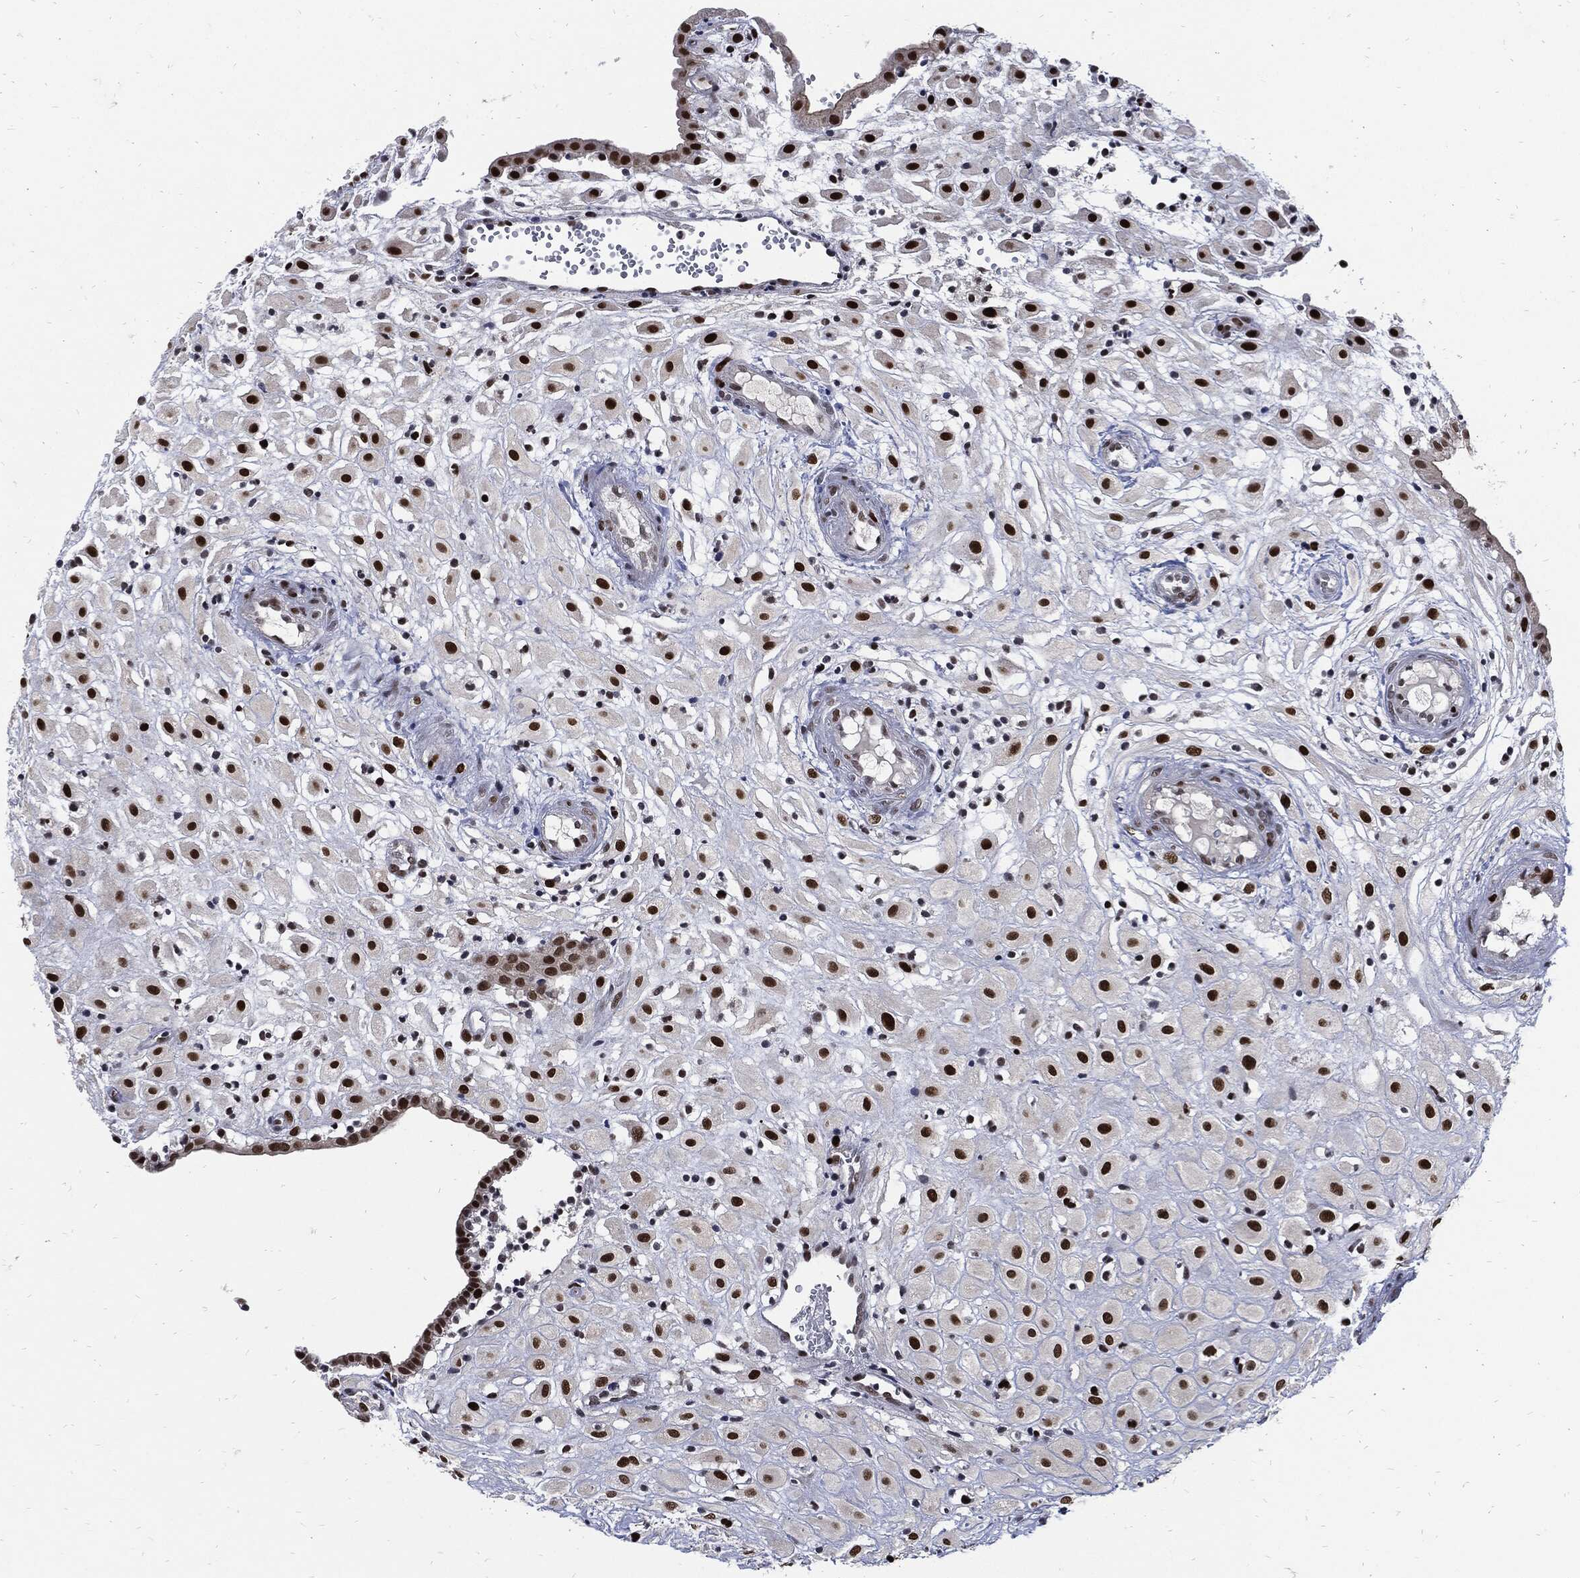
{"staining": {"intensity": "strong", "quantity": ">75%", "location": "nuclear"}, "tissue": "placenta", "cell_type": "Decidual cells", "image_type": "normal", "snomed": [{"axis": "morphology", "description": "Normal tissue, NOS"}, {"axis": "topography", "description": "Placenta"}], "caption": "Immunohistochemistry photomicrograph of benign placenta: placenta stained using immunohistochemistry displays high levels of strong protein expression localized specifically in the nuclear of decidual cells, appearing as a nuclear brown color.", "gene": "NBN", "patient": {"sex": "female", "age": 24}}